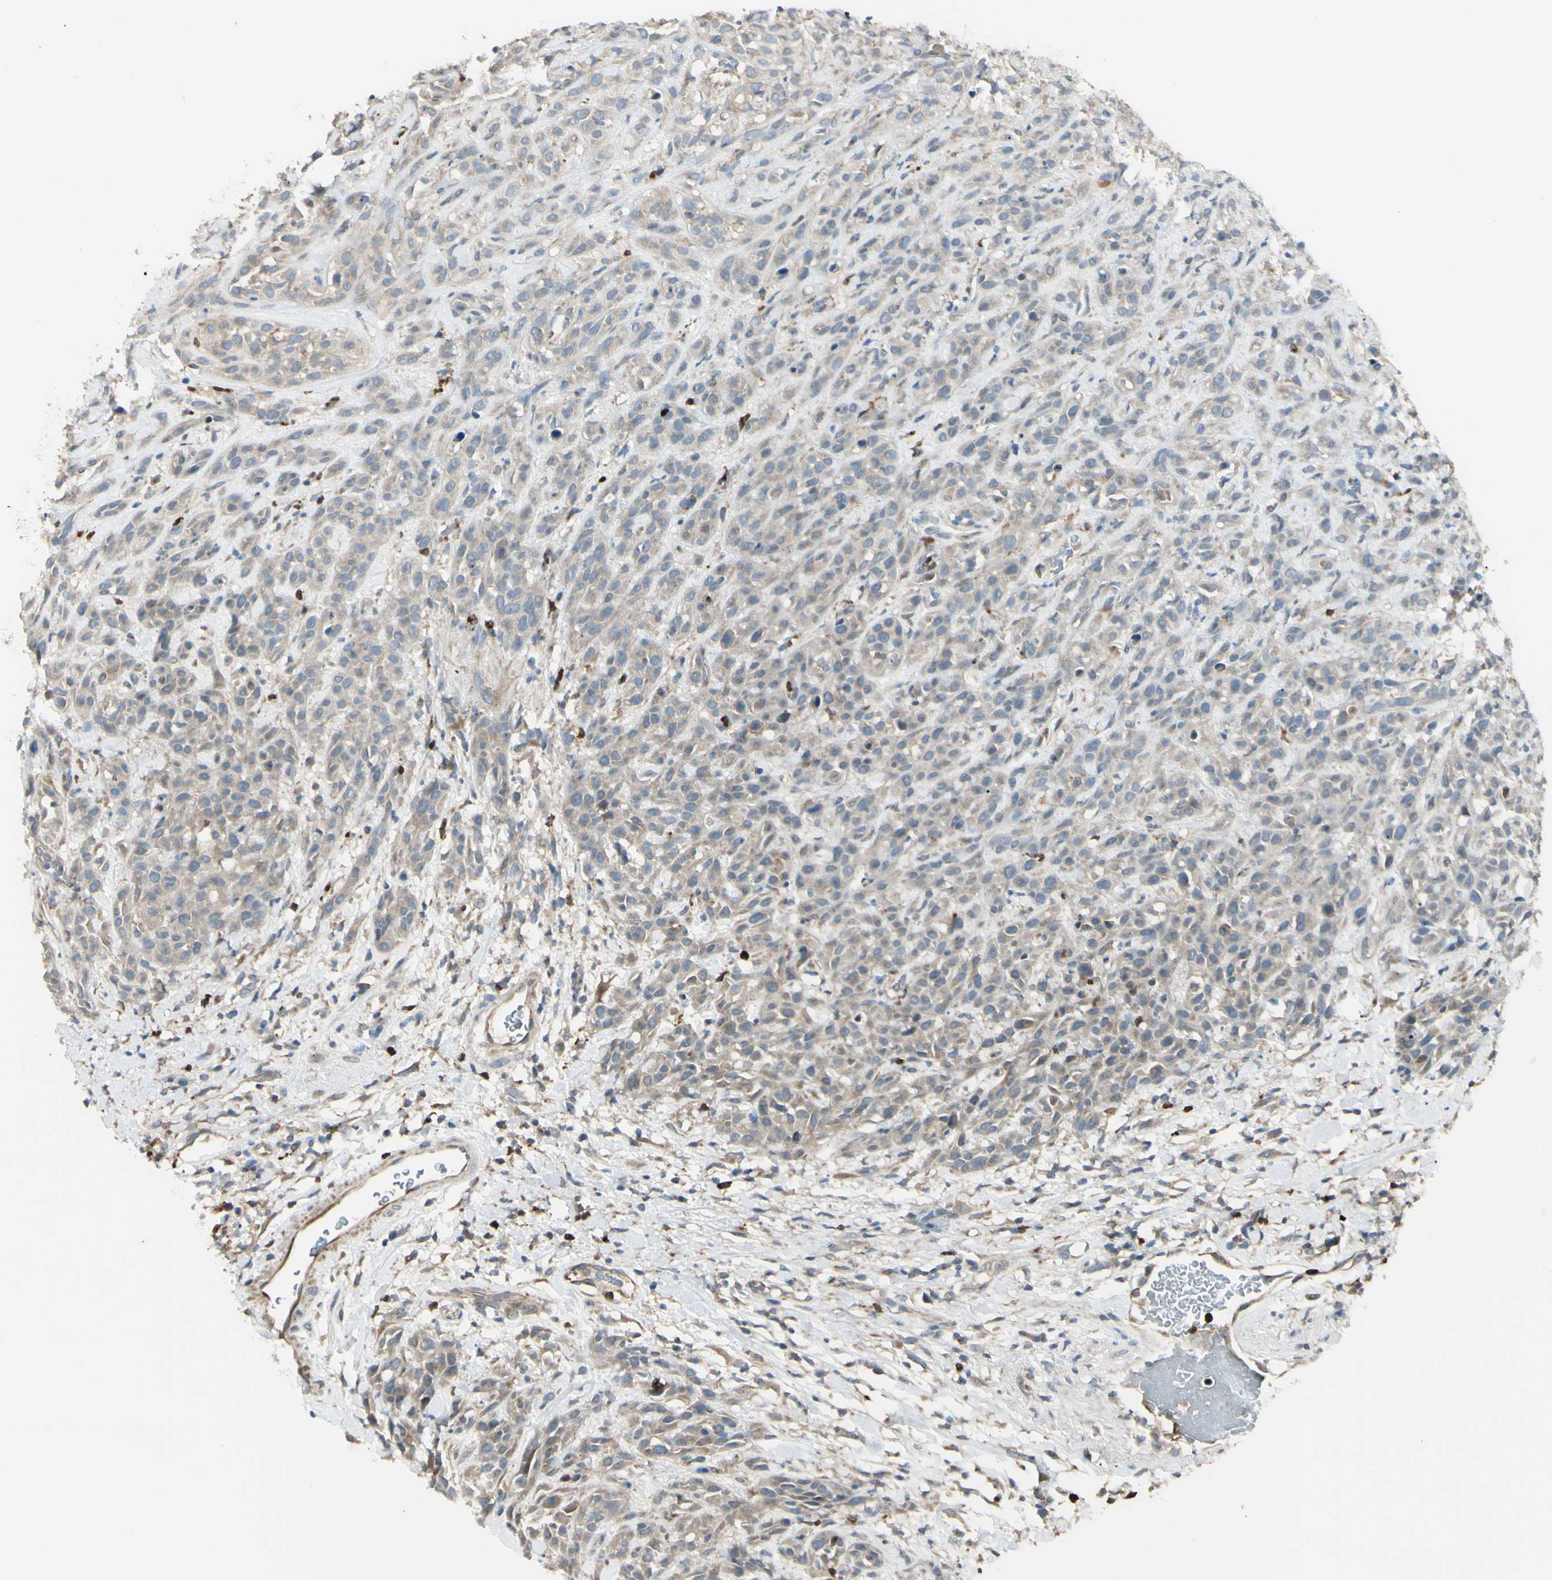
{"staining": {"intensity": "weak", "quantity": ">75%", "location": "cytoplasmic/membranous"}, "tissue": "head and neck cancer", "cell_type": "Tumor cells", "image_type": "cancer", "snomed": [{"axis": "morphology", "description": "Normal tissue, NOS"}, {"axis": "morphology", "description": "Squamous cell carcinoma, NOS"}, {"axis": "topography", "description": "Cartilage tissue"}, {"axis": "topography", "description": "Head-Neck"}], "caption": "DAB immunohistochemical staining of human head and neck cancer demonstrates weak cytoplasmic/membranous protein expression in approximately >75% of tumor cells.", "gene": "LMTK2", "patient": {"sex": "male", "age": 62}}